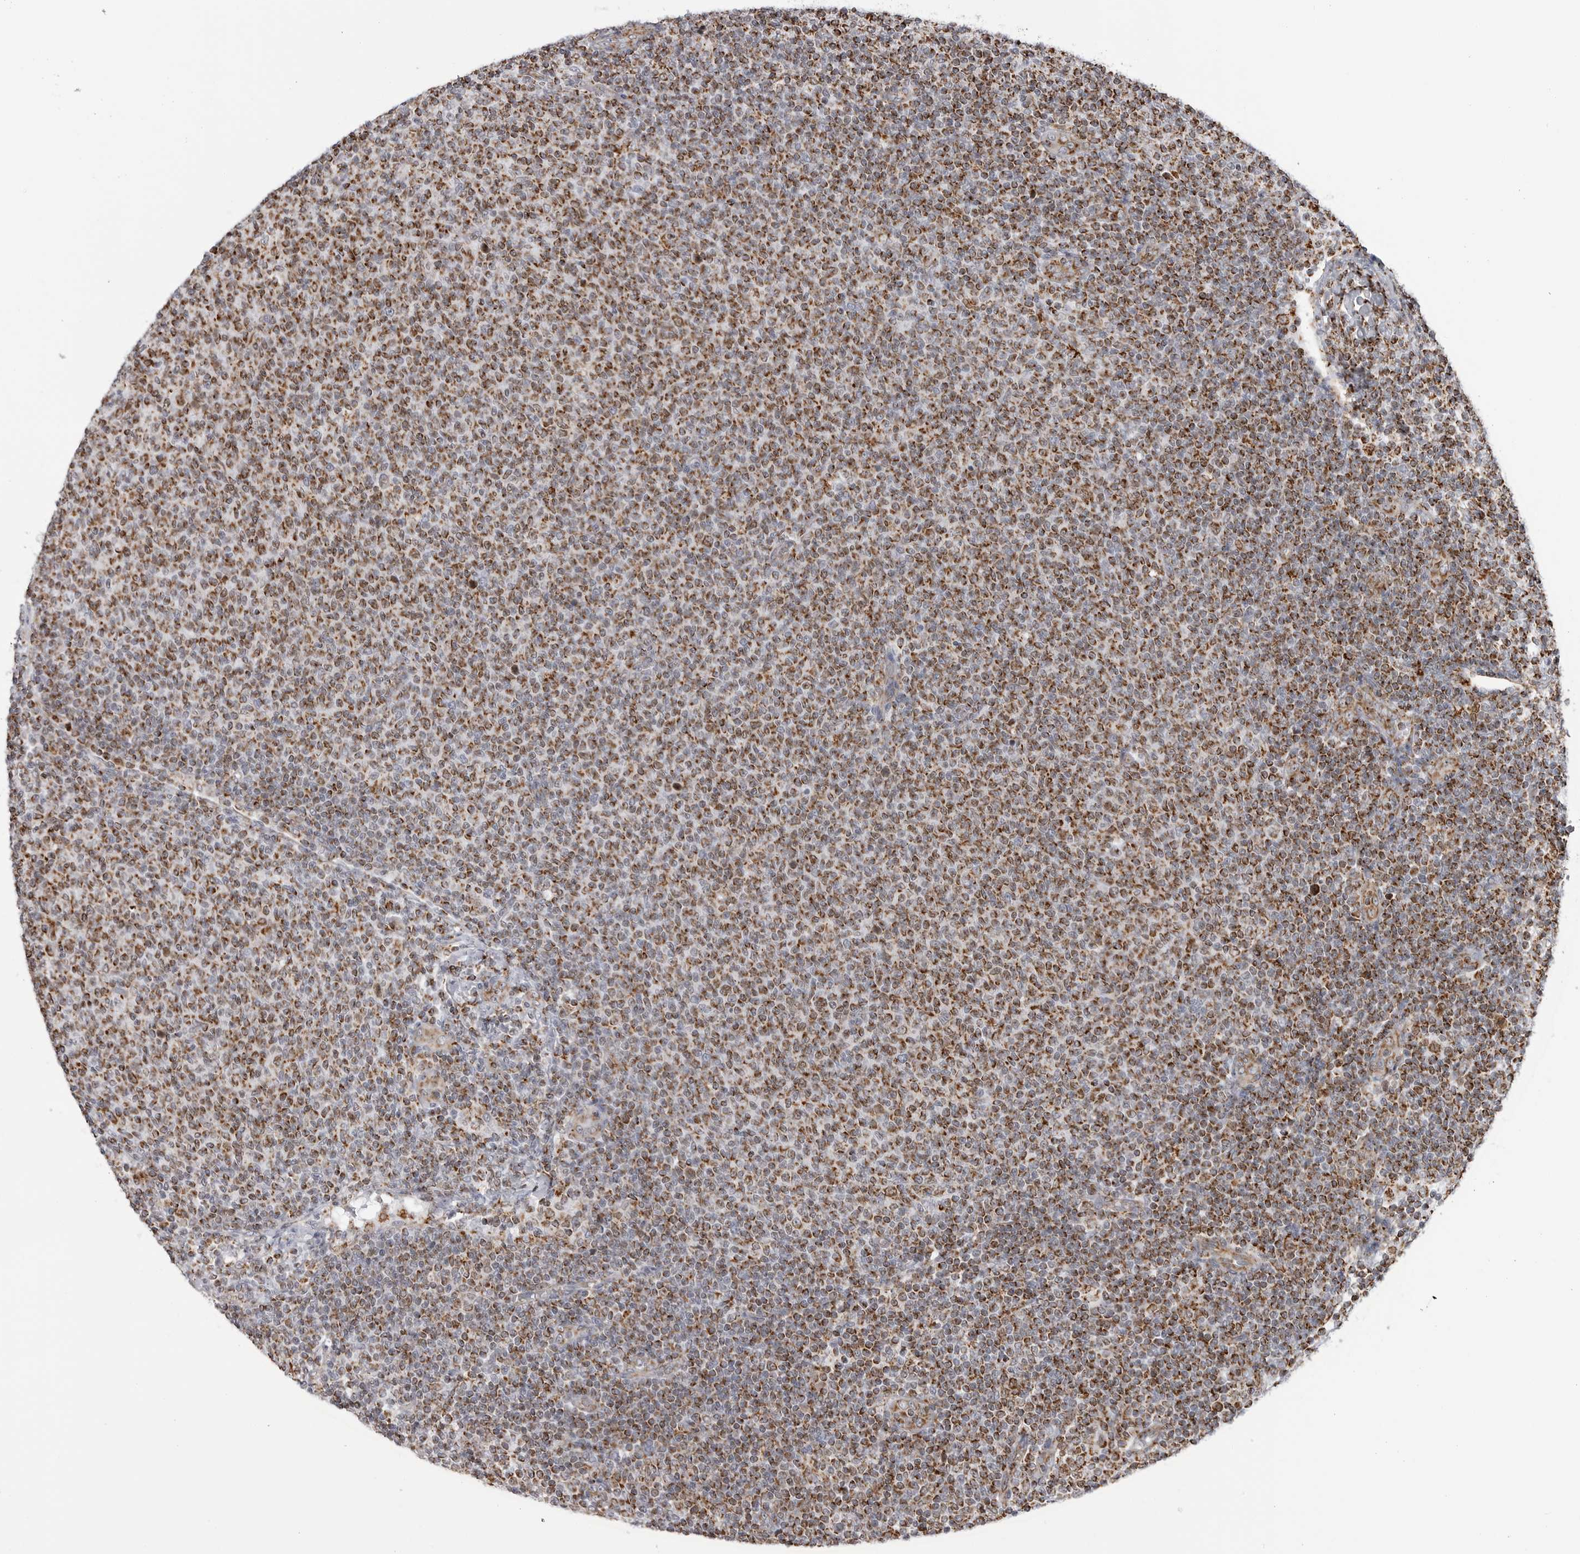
{"staining": {"intensity": "strong", "quantity": ">75%", "location": "cytoplasmic/membranous"}, "tissue": "lymphoma", "cell_type": "Tumor cells", "image_type": "cancer", "snomed": [{"axis": "morphology", "description": "Malignant lymphoma, non-Hodgkin's type, Low grade"}, {"axis": "topography", "description": "Lymph node"}], "caption": "High-magnification brightfield microscopy of low-grade malignant lymphoma, non-Hodgkin's type stained with DAB (brown) and counterstained with hematoxylin (blue). tumor cells exhibit strong cytoplasmic/membranous positivity is present in approximately>75% of cells. The protein is stained brown, and the nuclei are stained in blue (DAB (3,3'-diaminobenzidine) IHC with brightfield microscopy, high magnification).", "gene": "COX5A", "patient": {"sex": "male", "age": 66}}